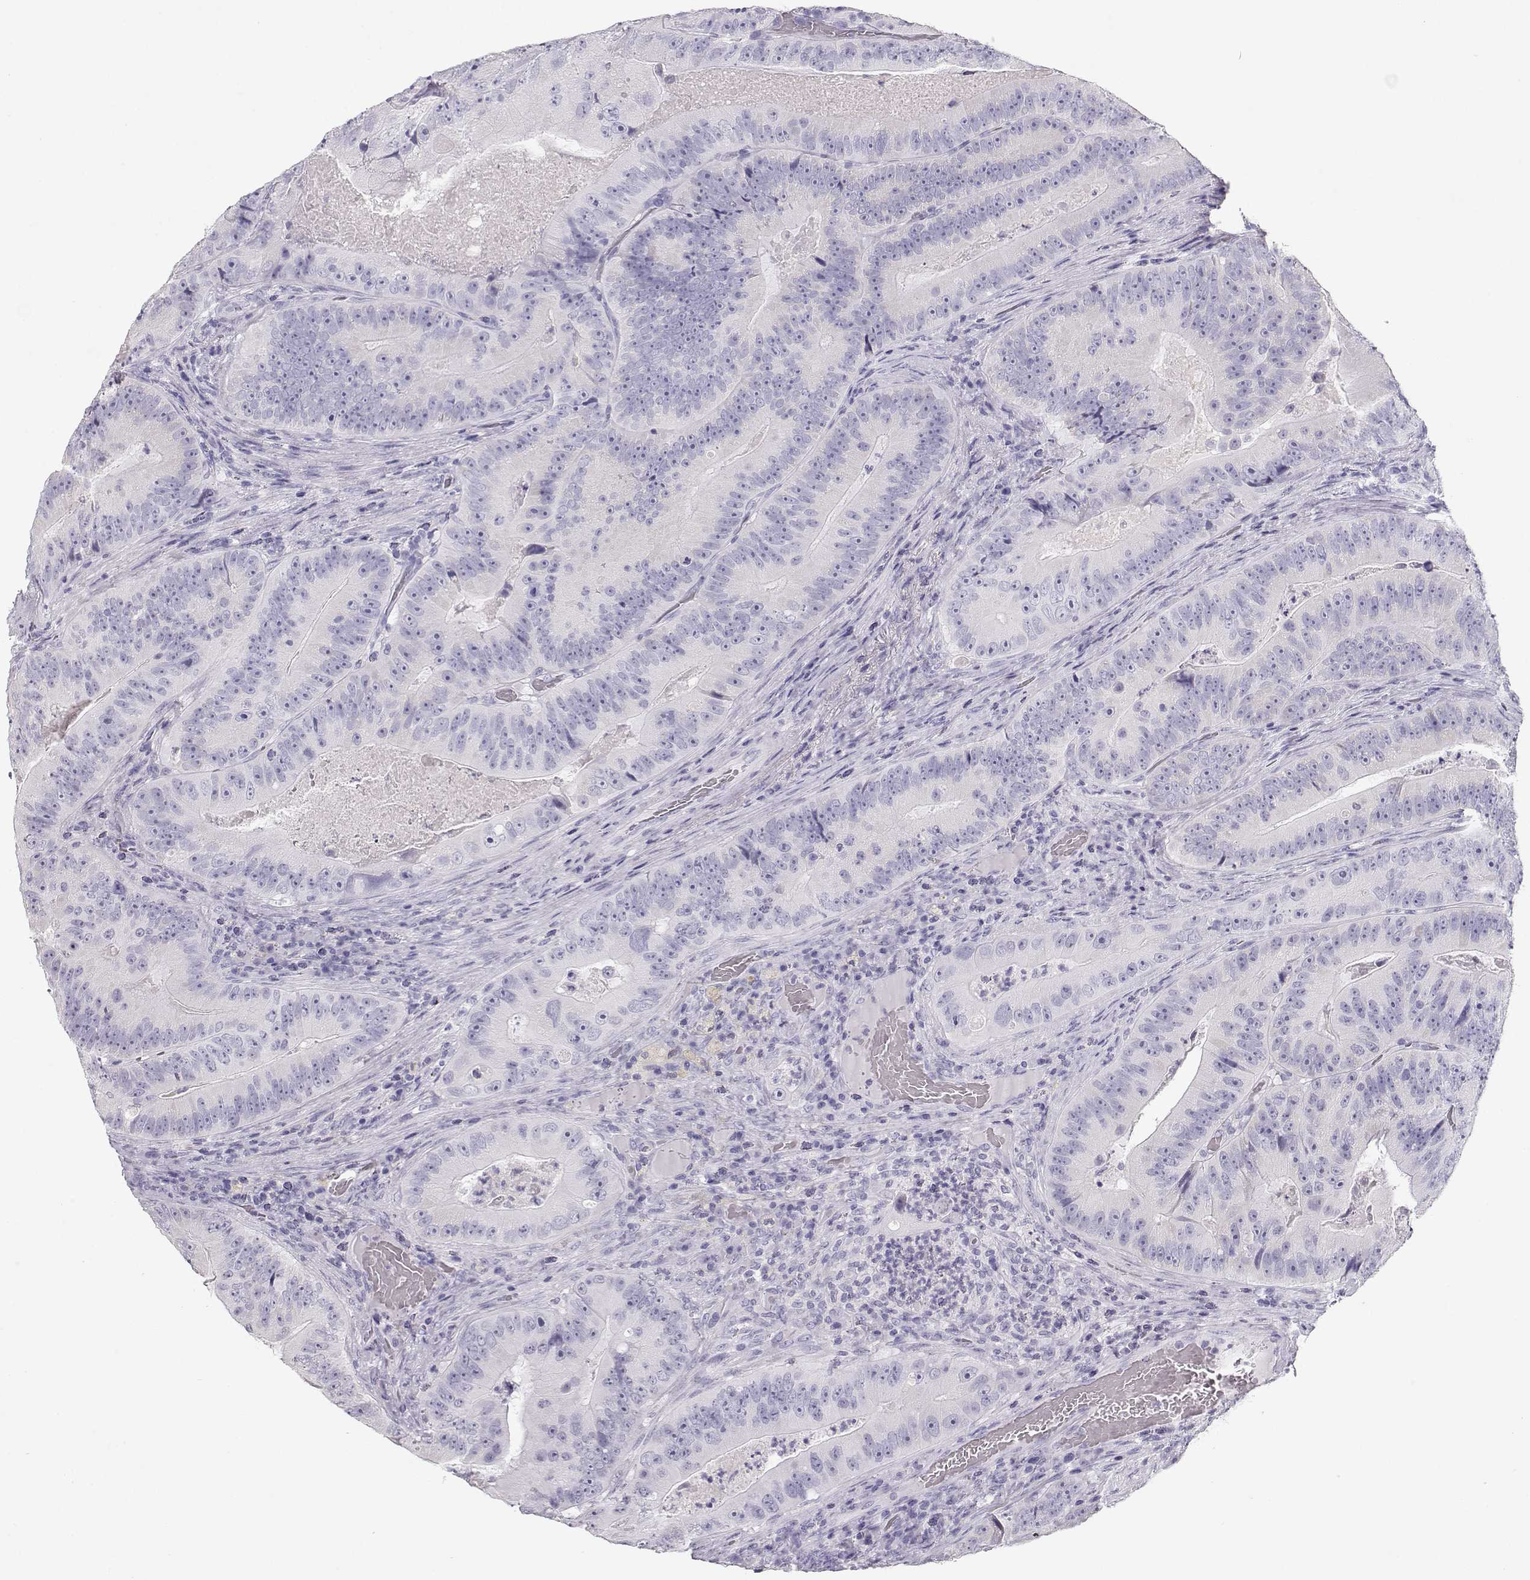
{"staining": {"intensity": "negative", "quantity": "none", "location": "none"}, "tissue": "colorectal cancer", "cell_type": "Tumor cells", "image_type": "cancer", "snomed": [{"axis": "morphology", "description": "Adenocarcinoma, NOS"}, {"axis": "topography", "description": "Colon"}], "caption": "Photomicrograph shows no protein positivity in tumor cells of adenocarcinoma (colorectal) tissue.", "gene": "MAGEC1", "patient": {"sex": "female", "age": 86}}